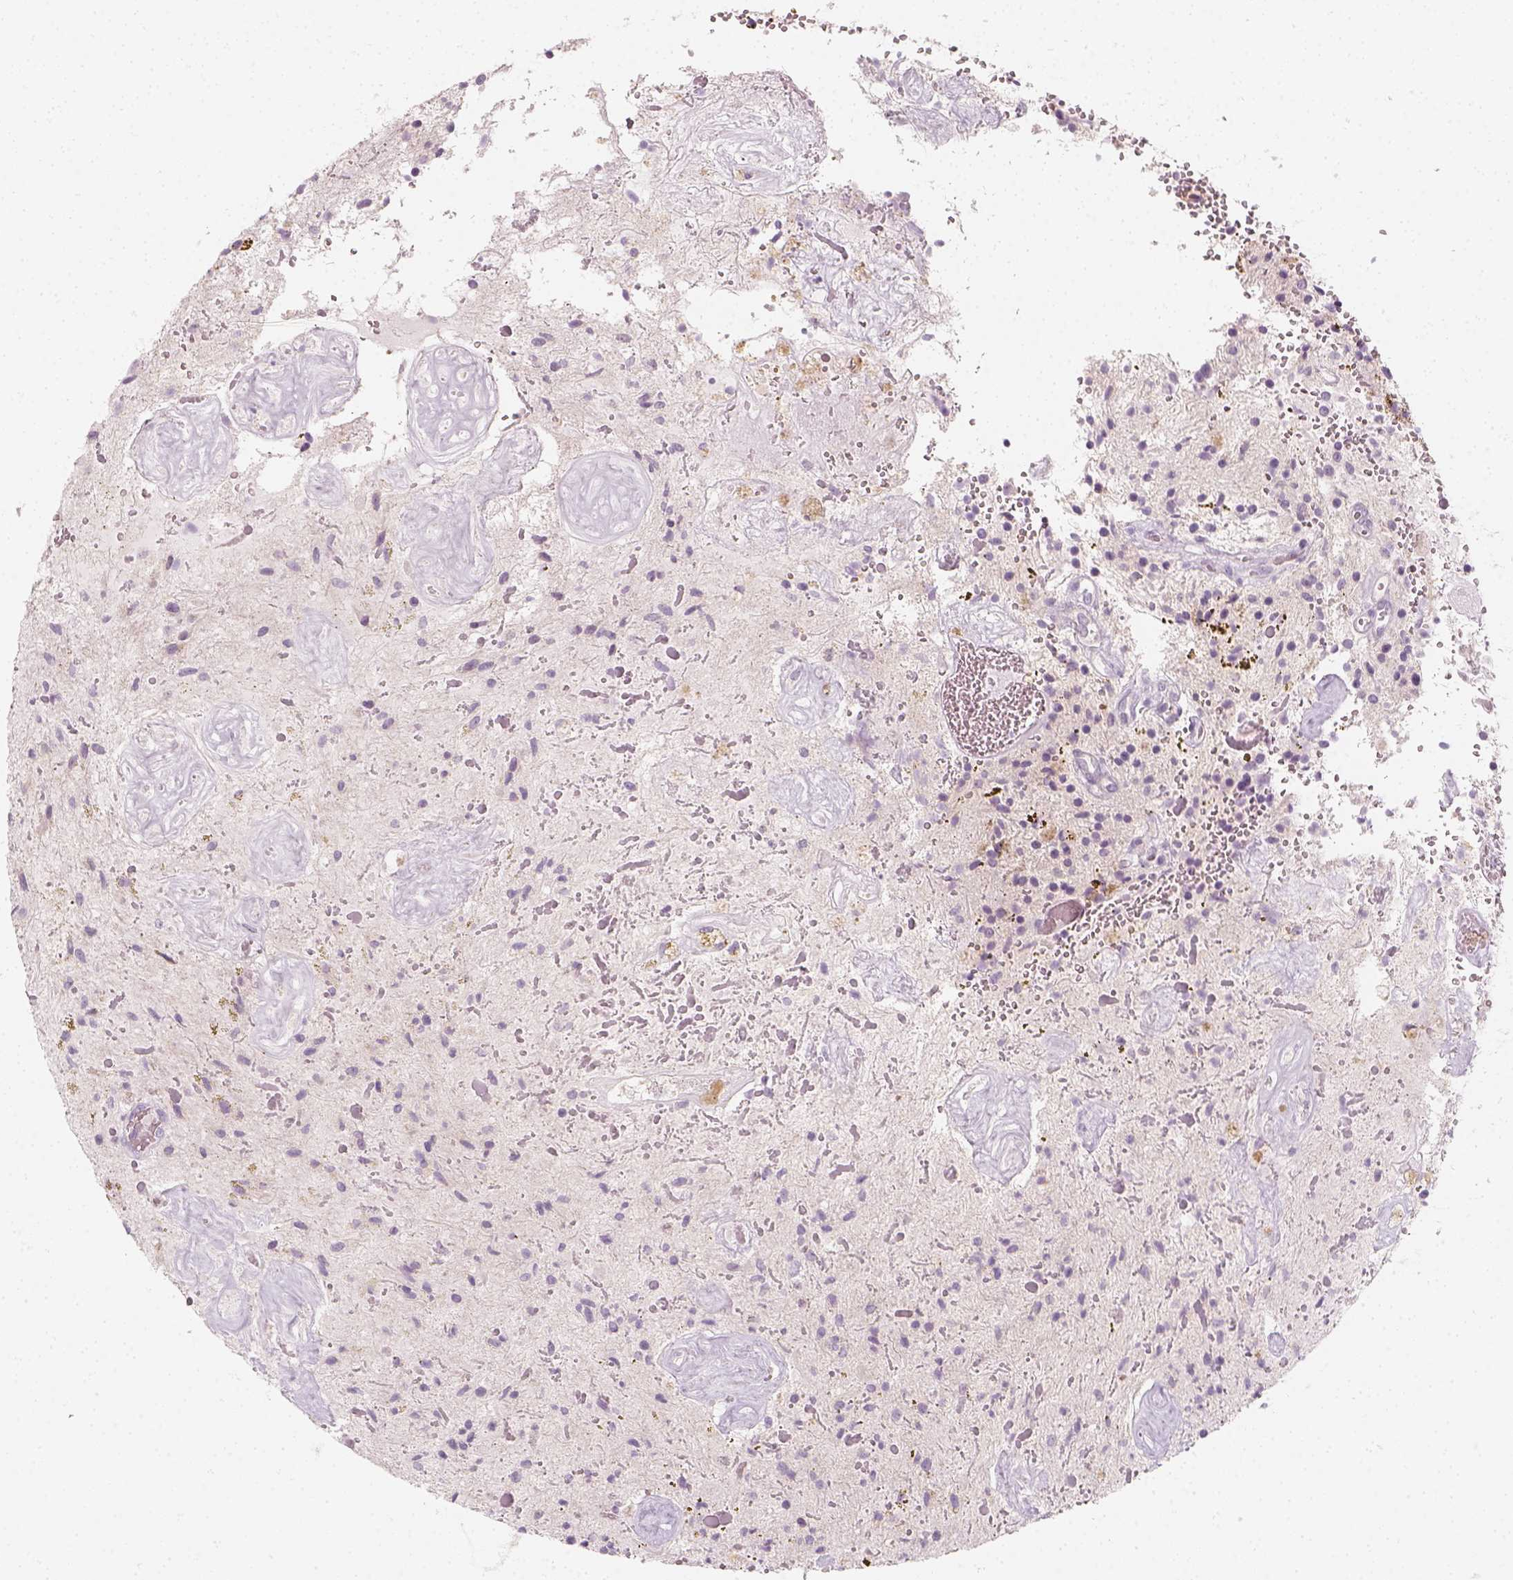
{"staining": {"intensity": "negative", "quantity": "none", "location": "none"}, "tissue": "glioma", "cell_type": "Tumor cells", "image_type": "cancer", "snomed": [{"axis": "morphology", "description": "Glioma, malignant, Low grade"}, {"axis": "topography", "description": "Cerebellum"}], "caption": "Micrograph shows no protein staining in tumor cells of malignant glioma (low-grade) tissue. Brightfield microscopy of immunohistochemistry (IHC) stained with DAB (3,3'-diaminobenzidine) (brown) and hematoxylin (blue), captured at high magnification.", "gene": "PRAME", "patient": {"sex": "female", "age": 14}}